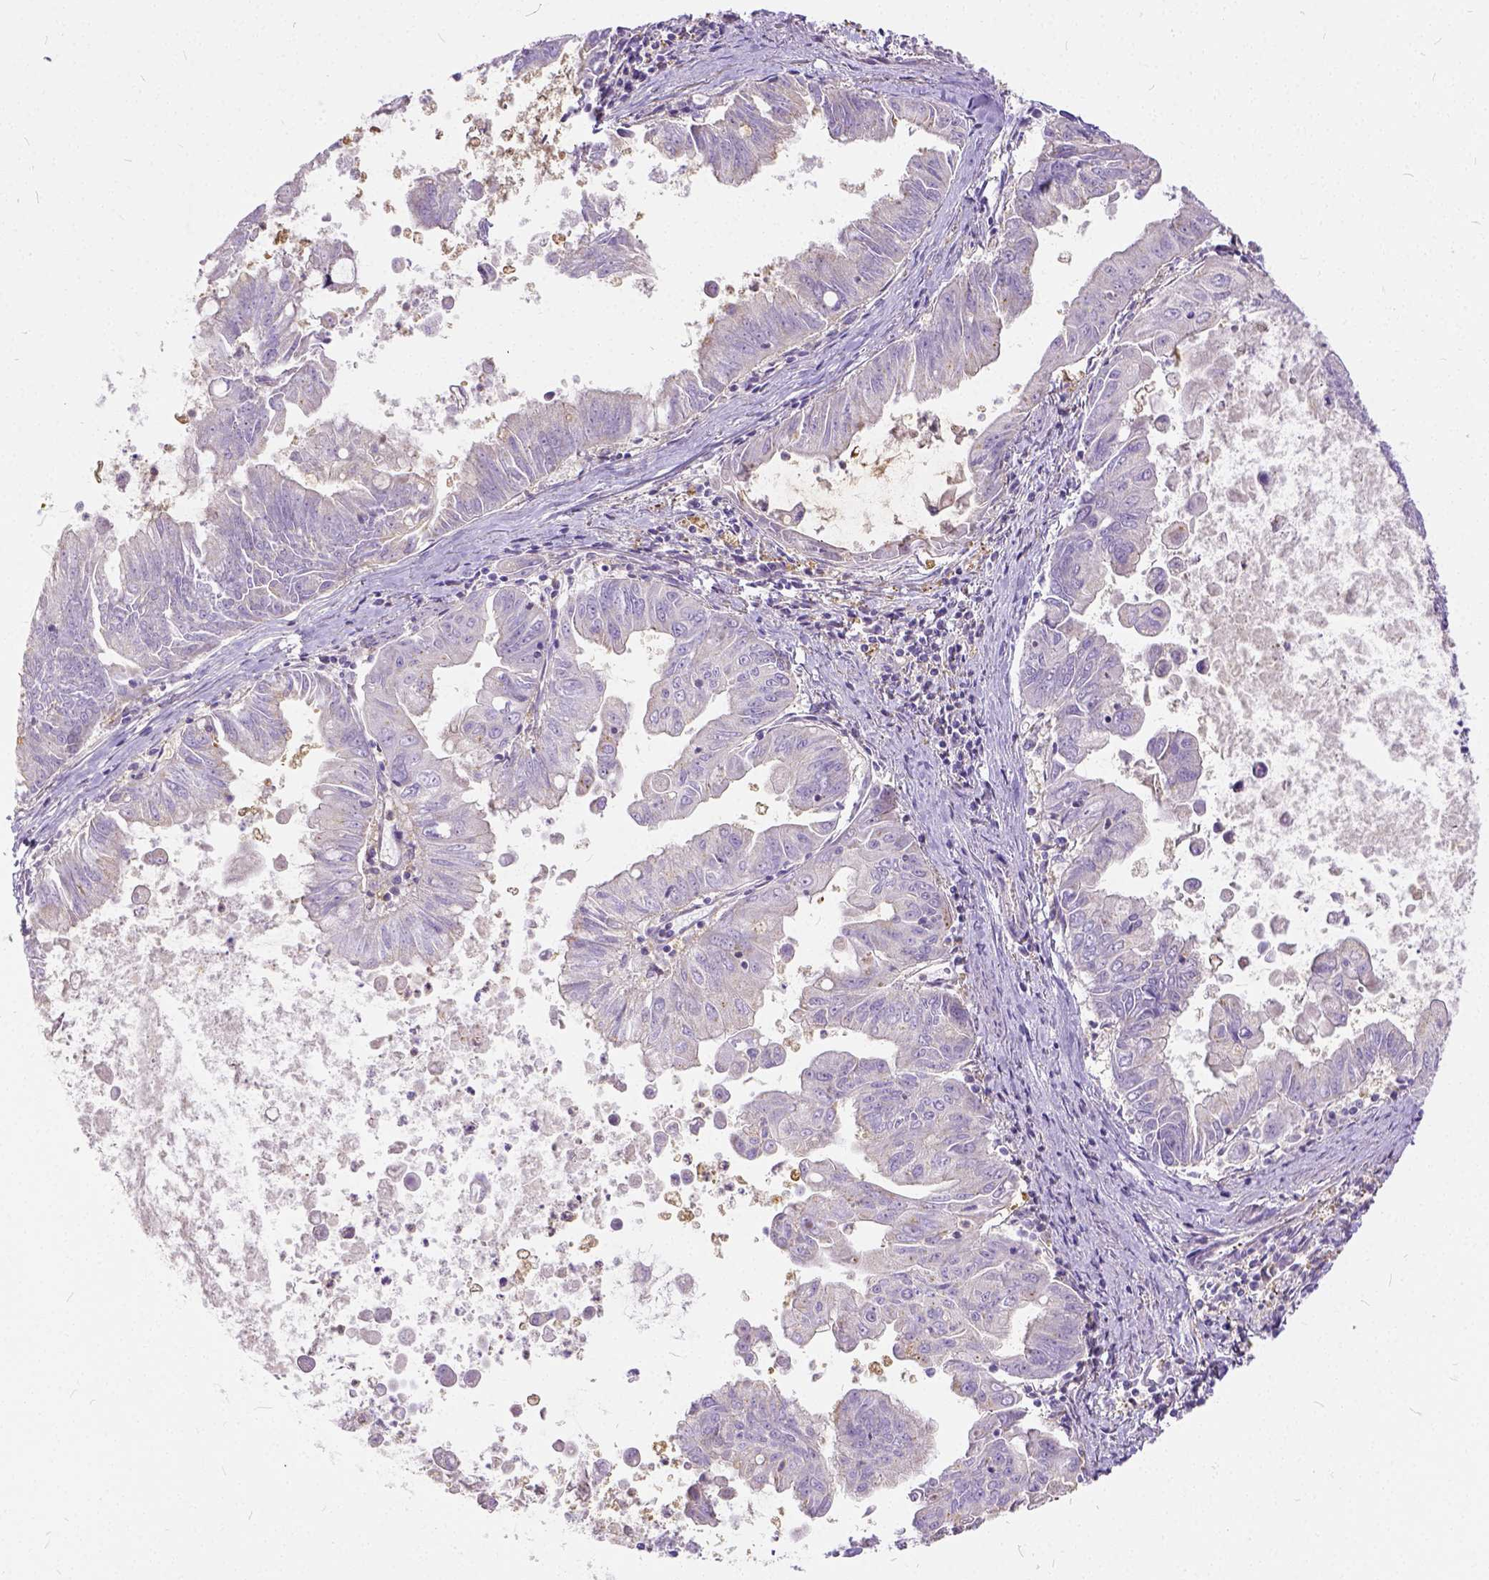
{"staining": {"intensity": "negative", "quantity": "none", "location": "none"}, "tissue": "stomach cancer", "cell_type": "Tumor cells", "image_type": "cancer", "snomed": [{"axis": "morphology", "description": "Adenocarcinoma, NOS"}, {"axis": "topography", "description": "Stomach, upper"}], "caption": "Stomach cancer (adenocarcinoma) was stained to show a protein in brown. There is no significant positivity in tumor cells. (Immunohistochemistry, brightfield microscopy, high magnification).", "gene": "CADM4", "patient": {"sex": "male", "age": 80}}